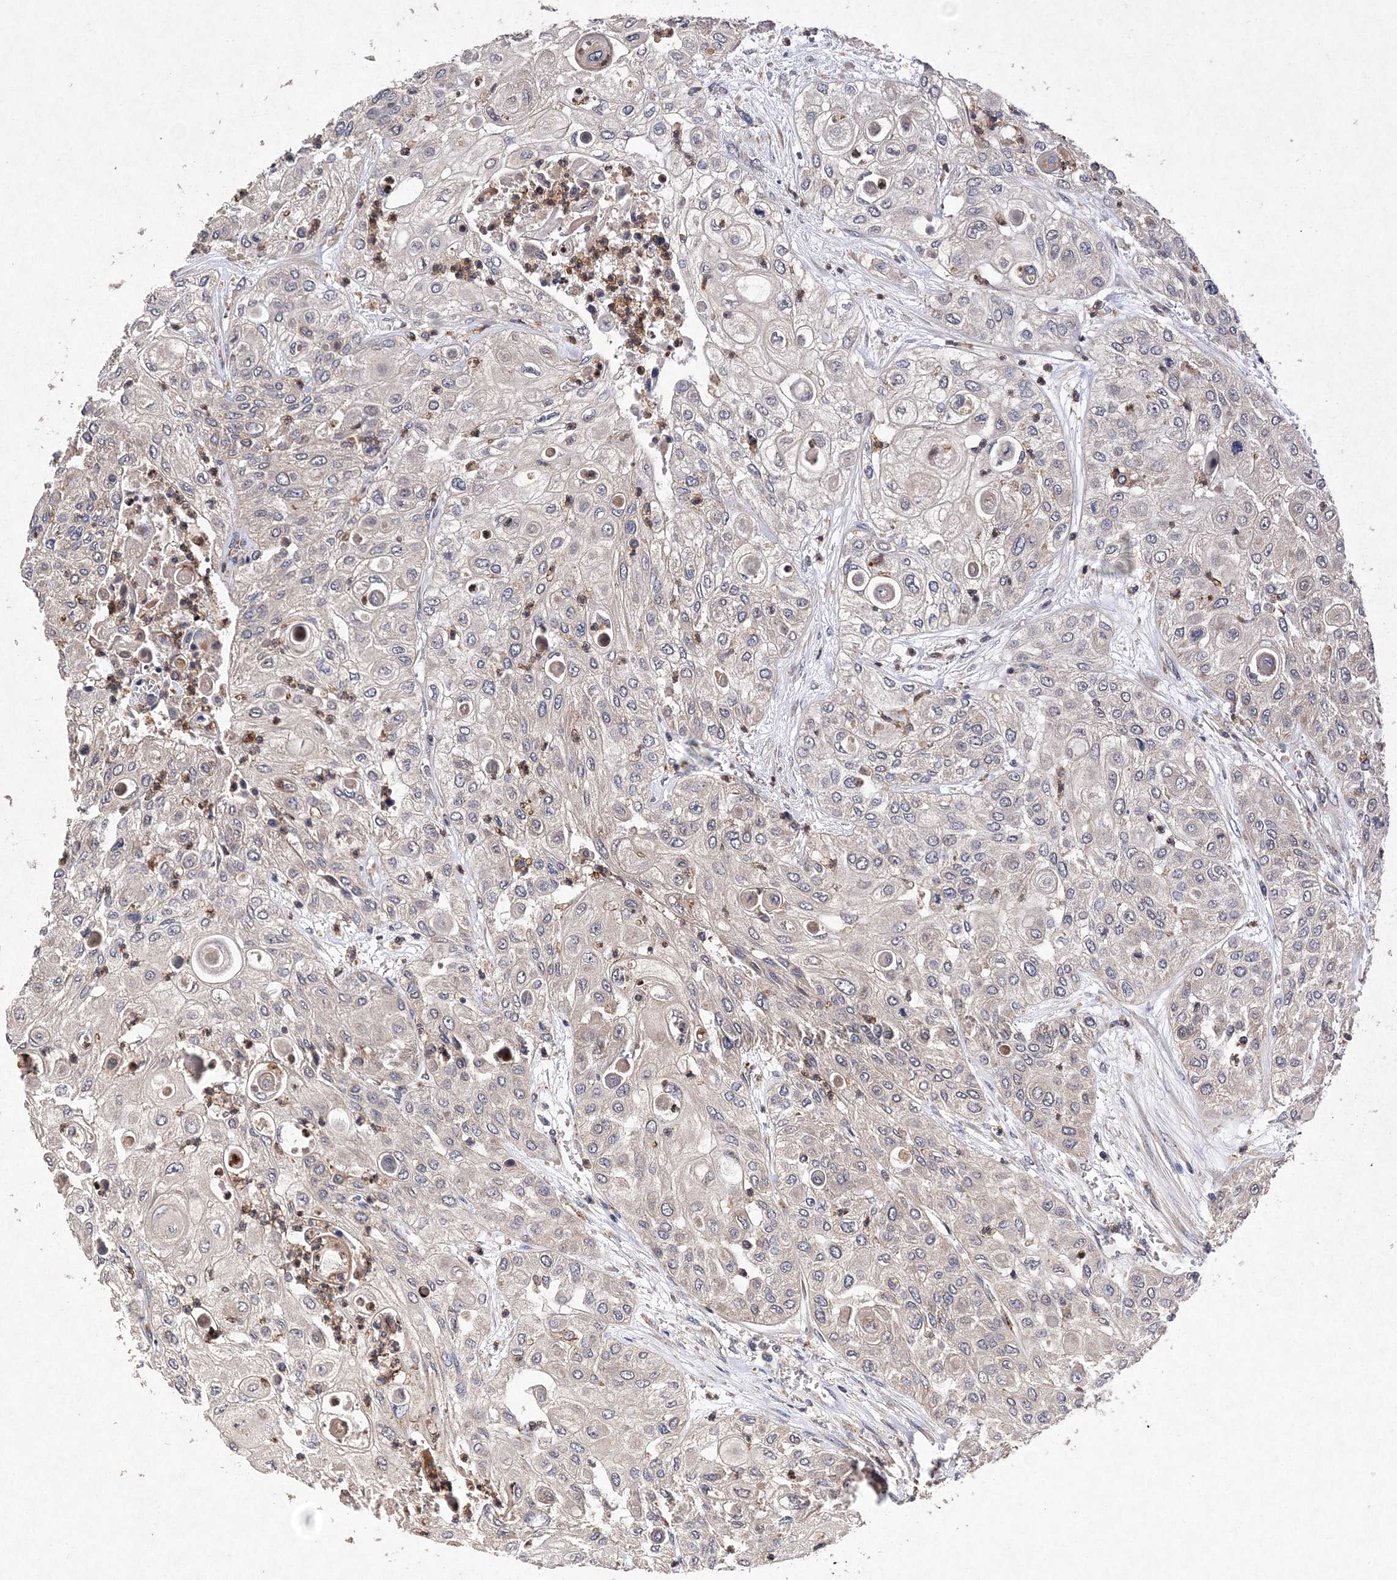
{"staining": {"intensity": "negative", "quantity": "none", "location": "none"}, "tissue": "urothelial cancer", "cell_type": "Tumor cells", "image_type": "cancer", "snomed": [{"axis": "morphology", "description": "Urothelial carcinoma, High grade"}, {"axis": "topography", "description": "Urinary bladder"}], "caption": "High power microscopy micrograph of an immunohistochemistry micrograph of urothelial cancer, revealing no significant positivity in tumor cells.", "gene": "PROSER1", "patient": {"sex": "female", "age": 79}}